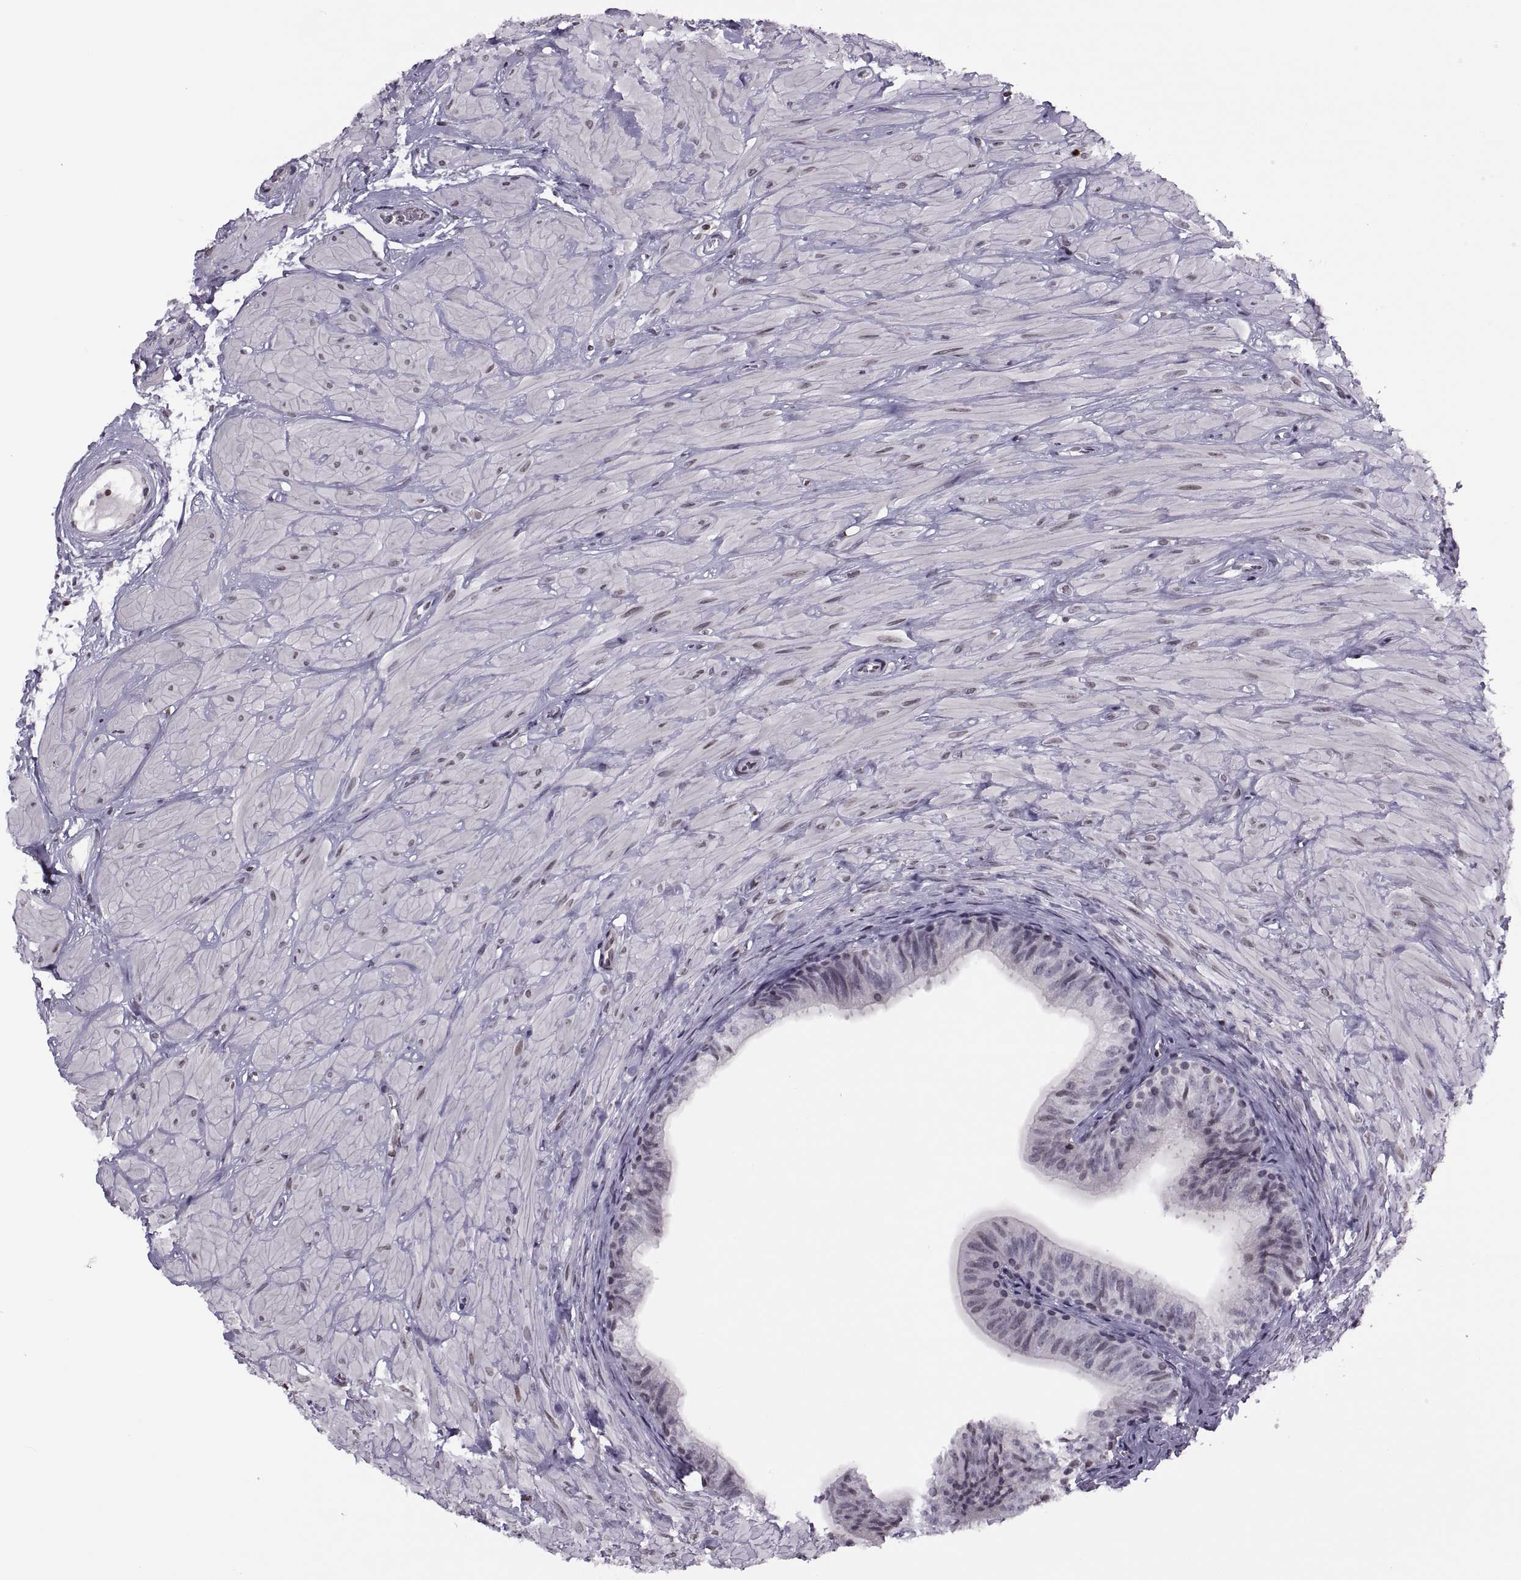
{"staining": {"intensity": "weak", "quantity": "<25%", "location": "nuclear"}, "tissue": "epididymis", "cell_type": "Glandular cells", "image_type": "normal", "snomed": [{"axis": "morphology", "description": "Normal tissue, NOS"}, {"axis": "topography", "description": "Epididymis"}, {"axis": "topography", "description": "Vas deferens"}], "caption": "Immunohistochemistry (IHC) photomicrograph of unremarkable epididymis stained for a protein (brown), which reveals no staining in glandular cells.", "gene": "H1", "patient": {"sex": "male", "age": 23}}